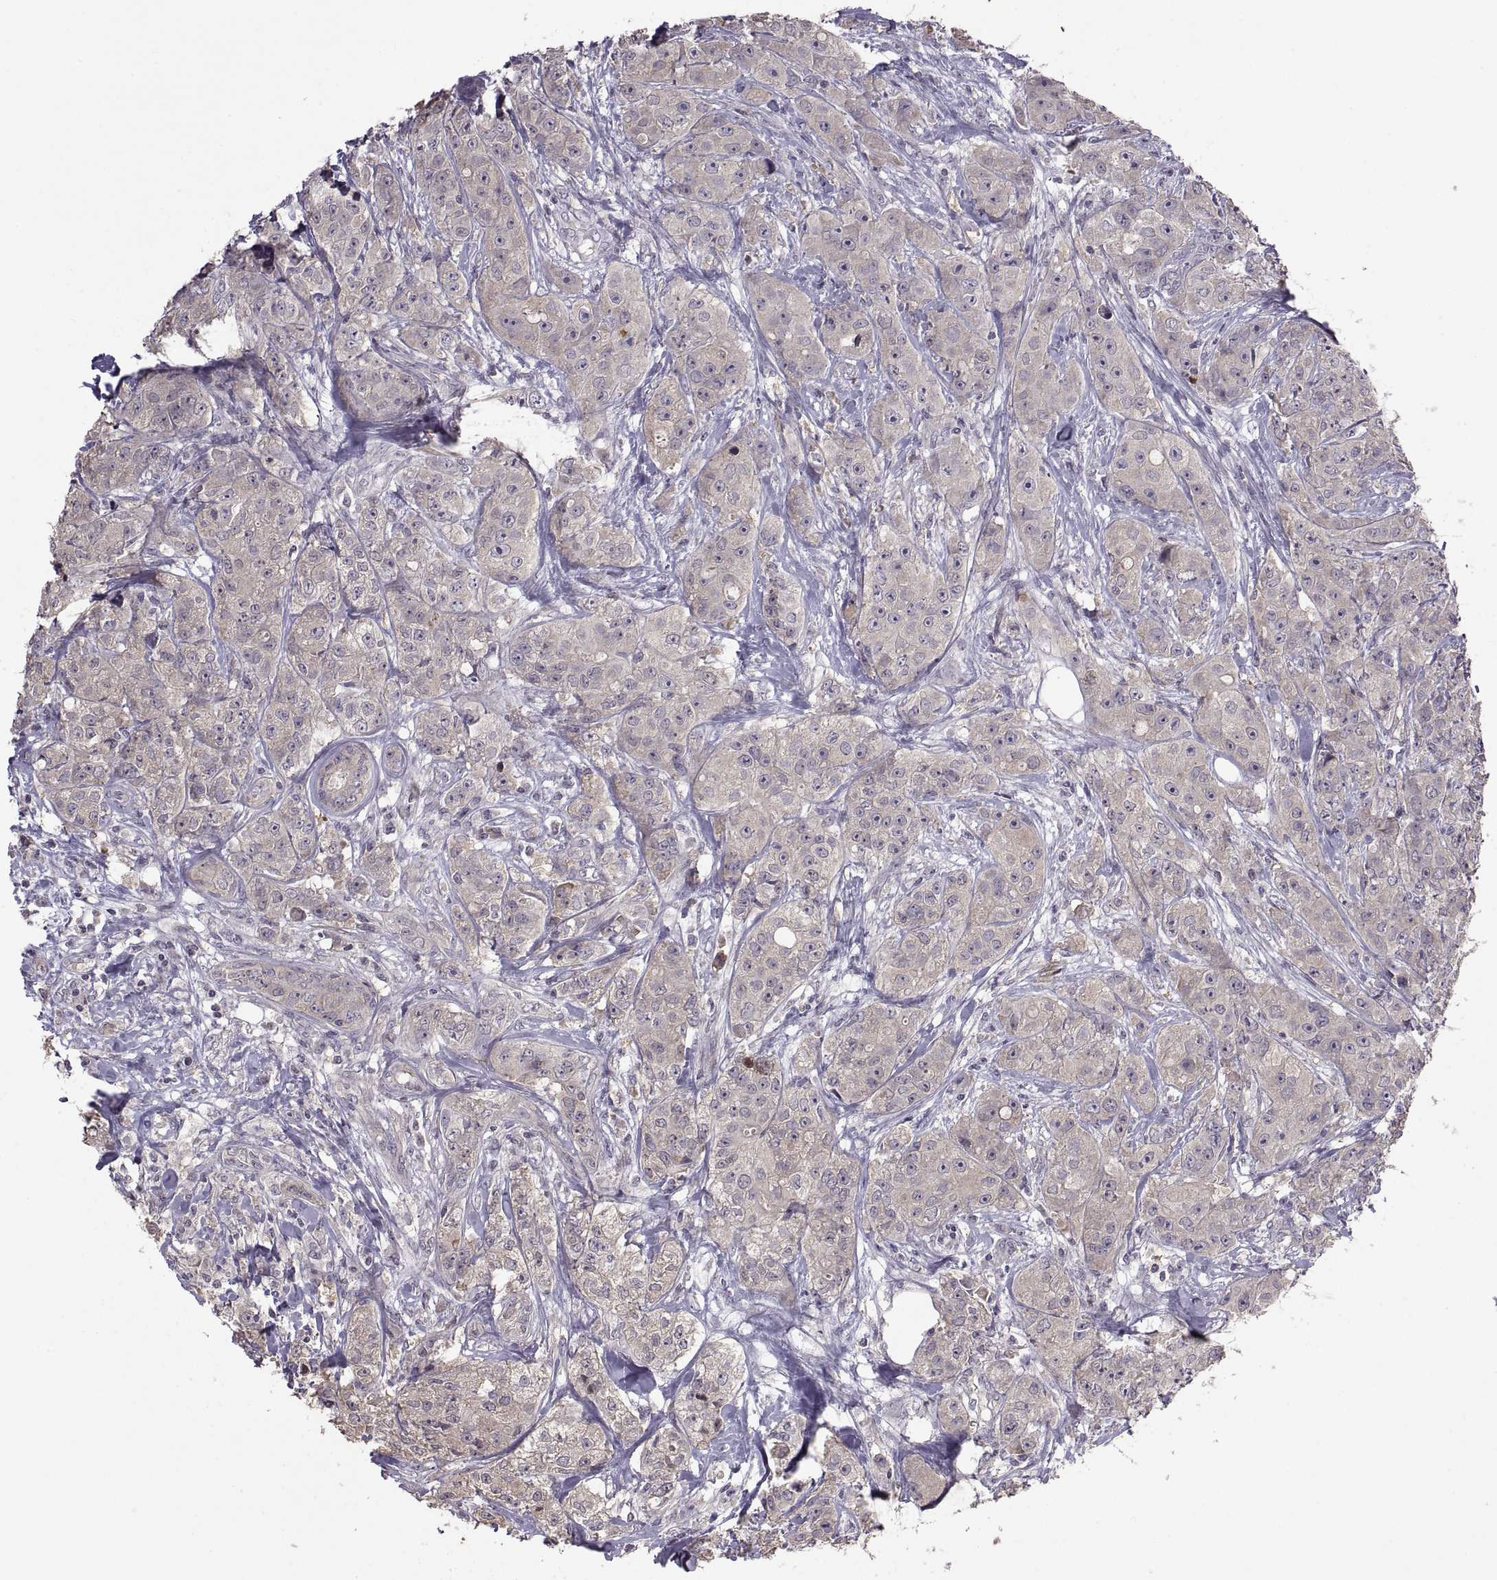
{"staining": {"intensity": "weak", "quantity": "<25%", "location": "cytoplasmic/membranous"}, "tissue": "breast cancer", "cell_type": "Tumor cells", "image_type": "cancer", "snomed": [{"axis": "morphology", "description": "Duct carcinoma"}, {"axis": "topography", "description": "Breast"}], "caption": "Invasive ductal carcinoma (breast) was stained to show a protein in brown. There is no significant staining in tumor cells. (IHC, brightfield microscopy, high magnification).", "gene": "NMNAT2", "patient": {"sex": "female", "age": 43}}